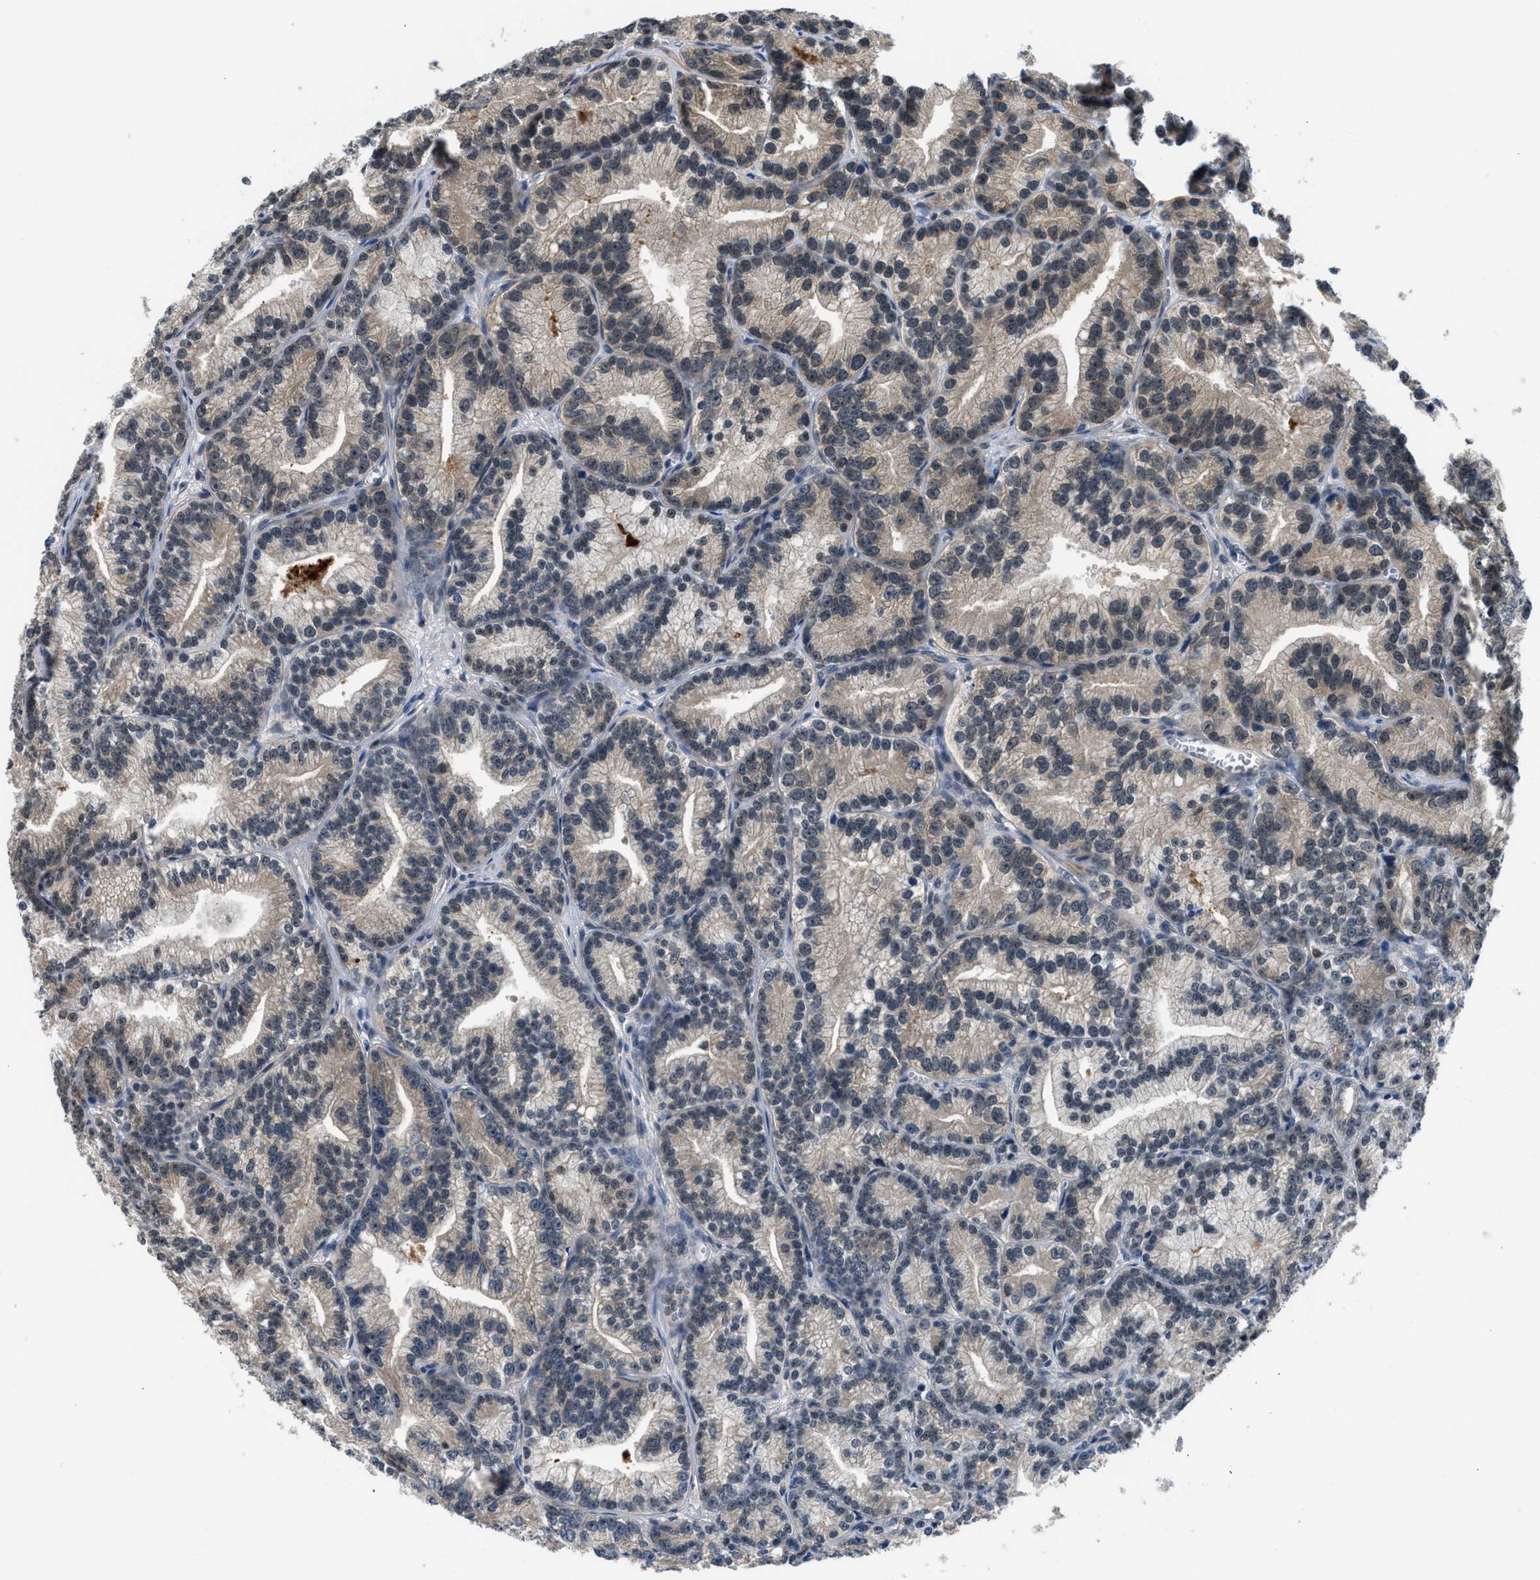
{"staining": {"intensity": "weak", "quantity": ">75%", "location": "cytoplasmic/membranous"}, "tissue": "prostate cancer", "cell_type": "Tumor cells", "image_type": "cancer", "snomed": [{"axis": "morphology", "description": "Adenocarcinoma, Low grade"}, {"axis": "topography", "description": "Prostate"}], "caption": "Weak cytoplasmic/membranous positivity for a protein is present in about >75% of tumor cells of prostate cancer (low-grade adenocarcinoma) using IHC.", "gene": "MTMR1", "patient": {"sex": "male", "age": 89}}